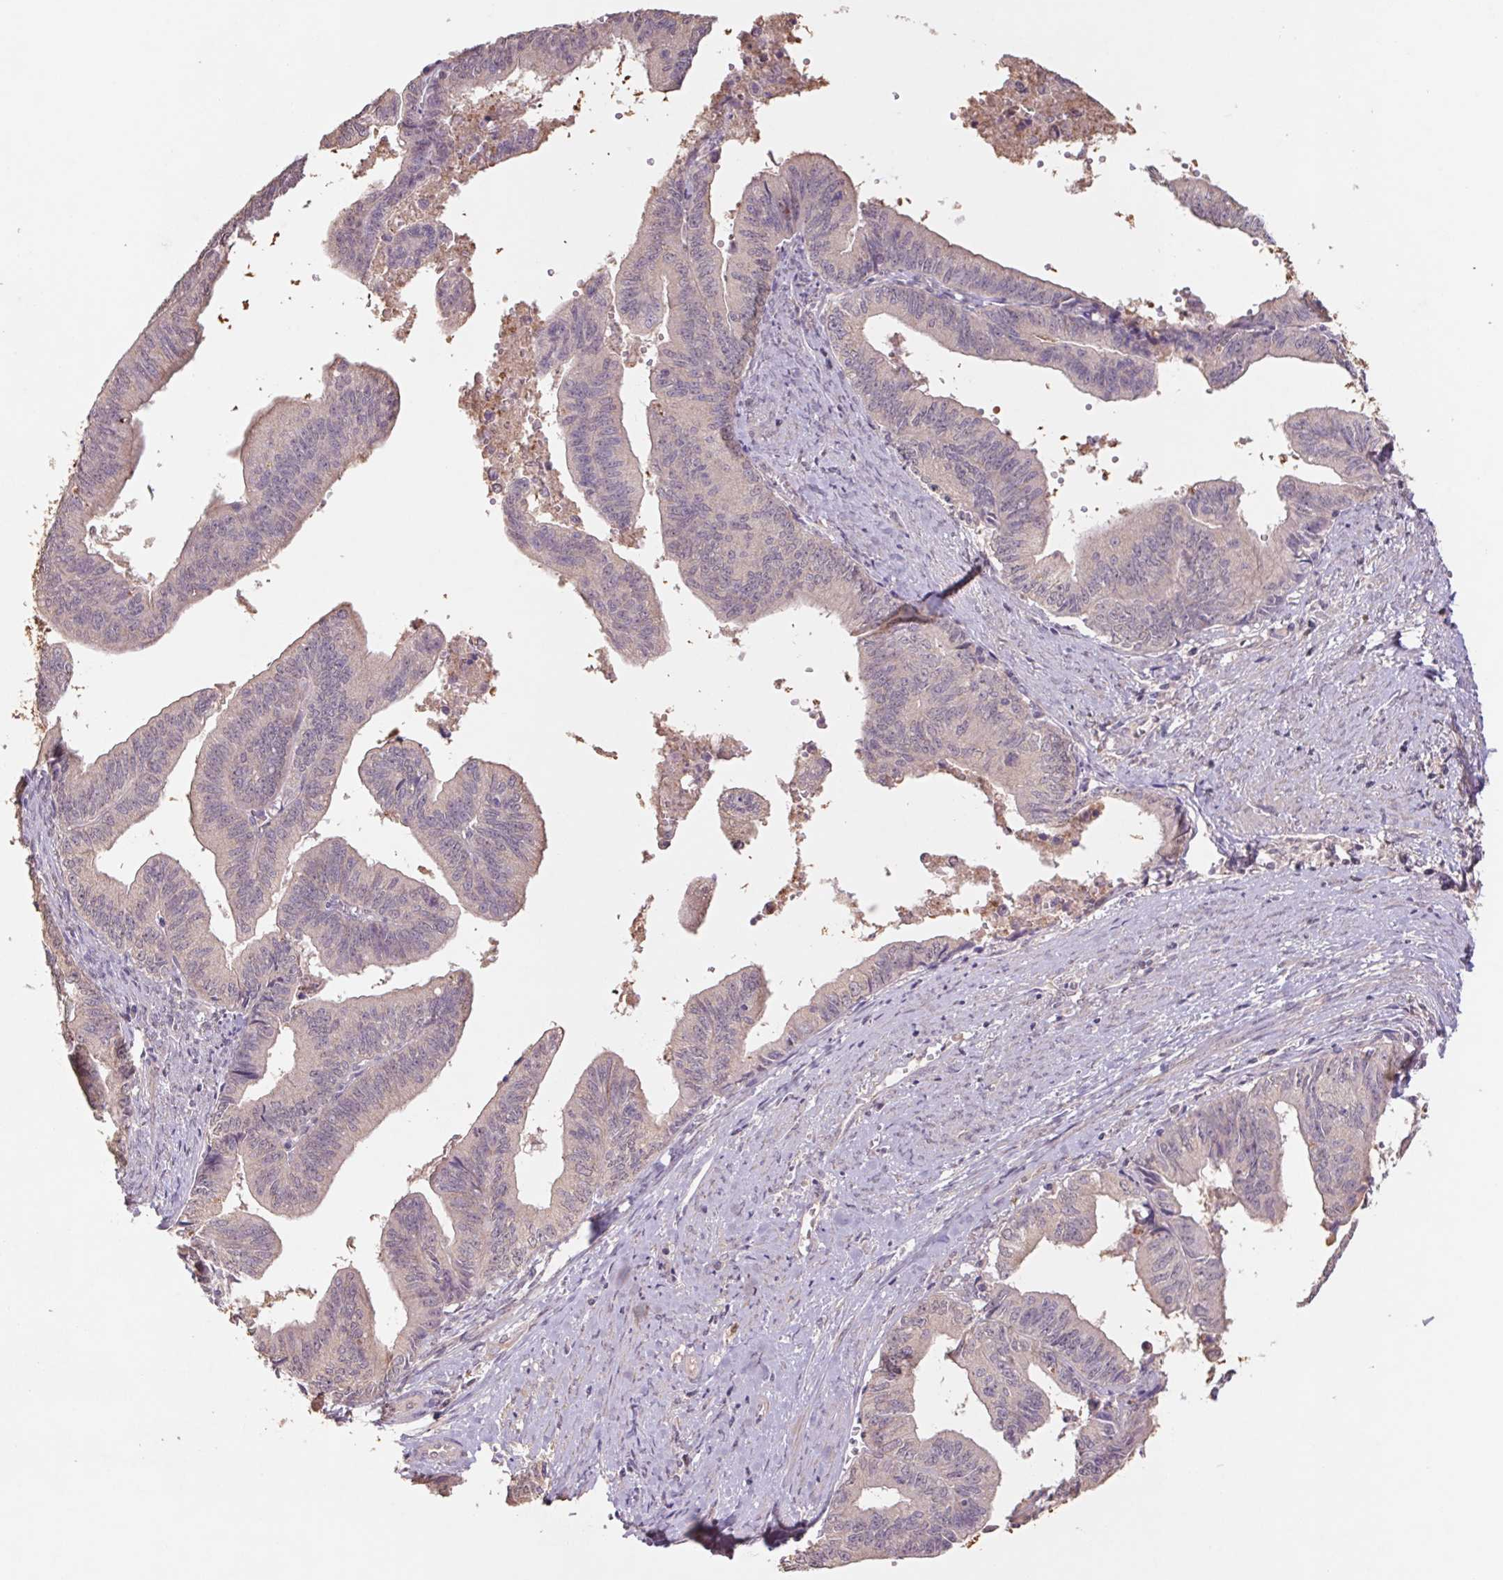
{"staining": {"intensity": "weak", "quantity": ">75%", "location": "cytoplasmic/membranous"}, "tissue": "endometrial cancer", "cell_type": "Tumor cells", "image_type": "cancer", "snomed": [{"axis": "morphology", "description": "Adenocarcinoma, NOS"}, {"axis": "topography", "description": "Endometrium"}], "caption": "Immunohistochemistry photomicrograph of endometrial cancer stained for a protein (brown), which exhibits low levels of weak cytoplasmic/membranous positivity in about >75% of tumor cells.", "gene": "GRM2", "patient": {"sex": "female", "age": 65}}